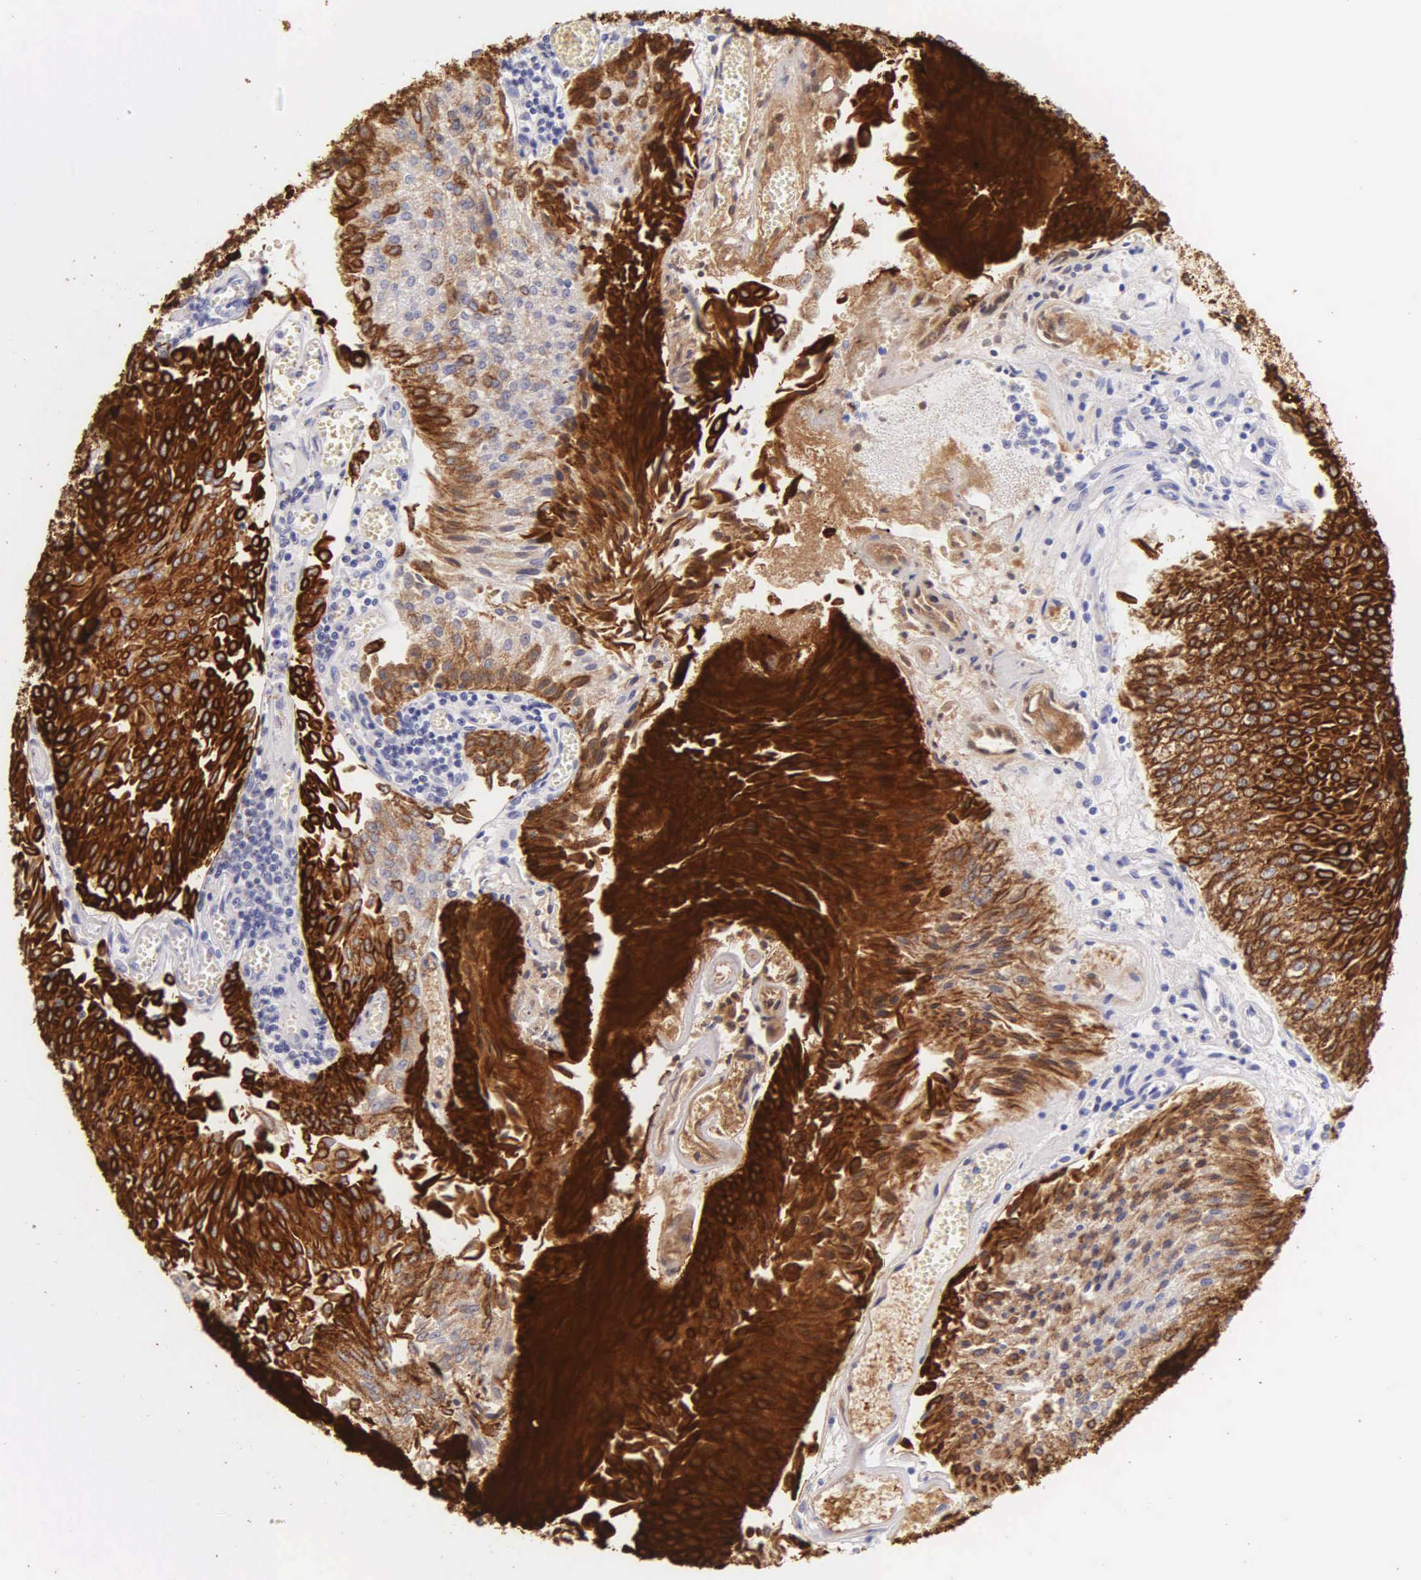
{"staining": {"intensity": "strong", "quantity": ">75%", "location": "cytoplasmic/membranous"}, "tissue": "urothelial cancer", "cell_type": "Tumor cells", "image_type": "cancer", "snomed": [{"axis": "morphology", "description": "Urothelial carcinoma, Low grade"}, {"axis": "topography", "description": "Urinary bladder"}], "caption": "A high-resolution photomicrograph shows immunohistochemistry staining of urothelial cancer, which demonstrates strong cytoplasmic/membranous expression in approximately >75% of tumor cells. (brown staining indicates protein expression, while blue staining denotes nuclei).", "gene": "KRT17", "patient": {"sex": "male", "age": 86}}